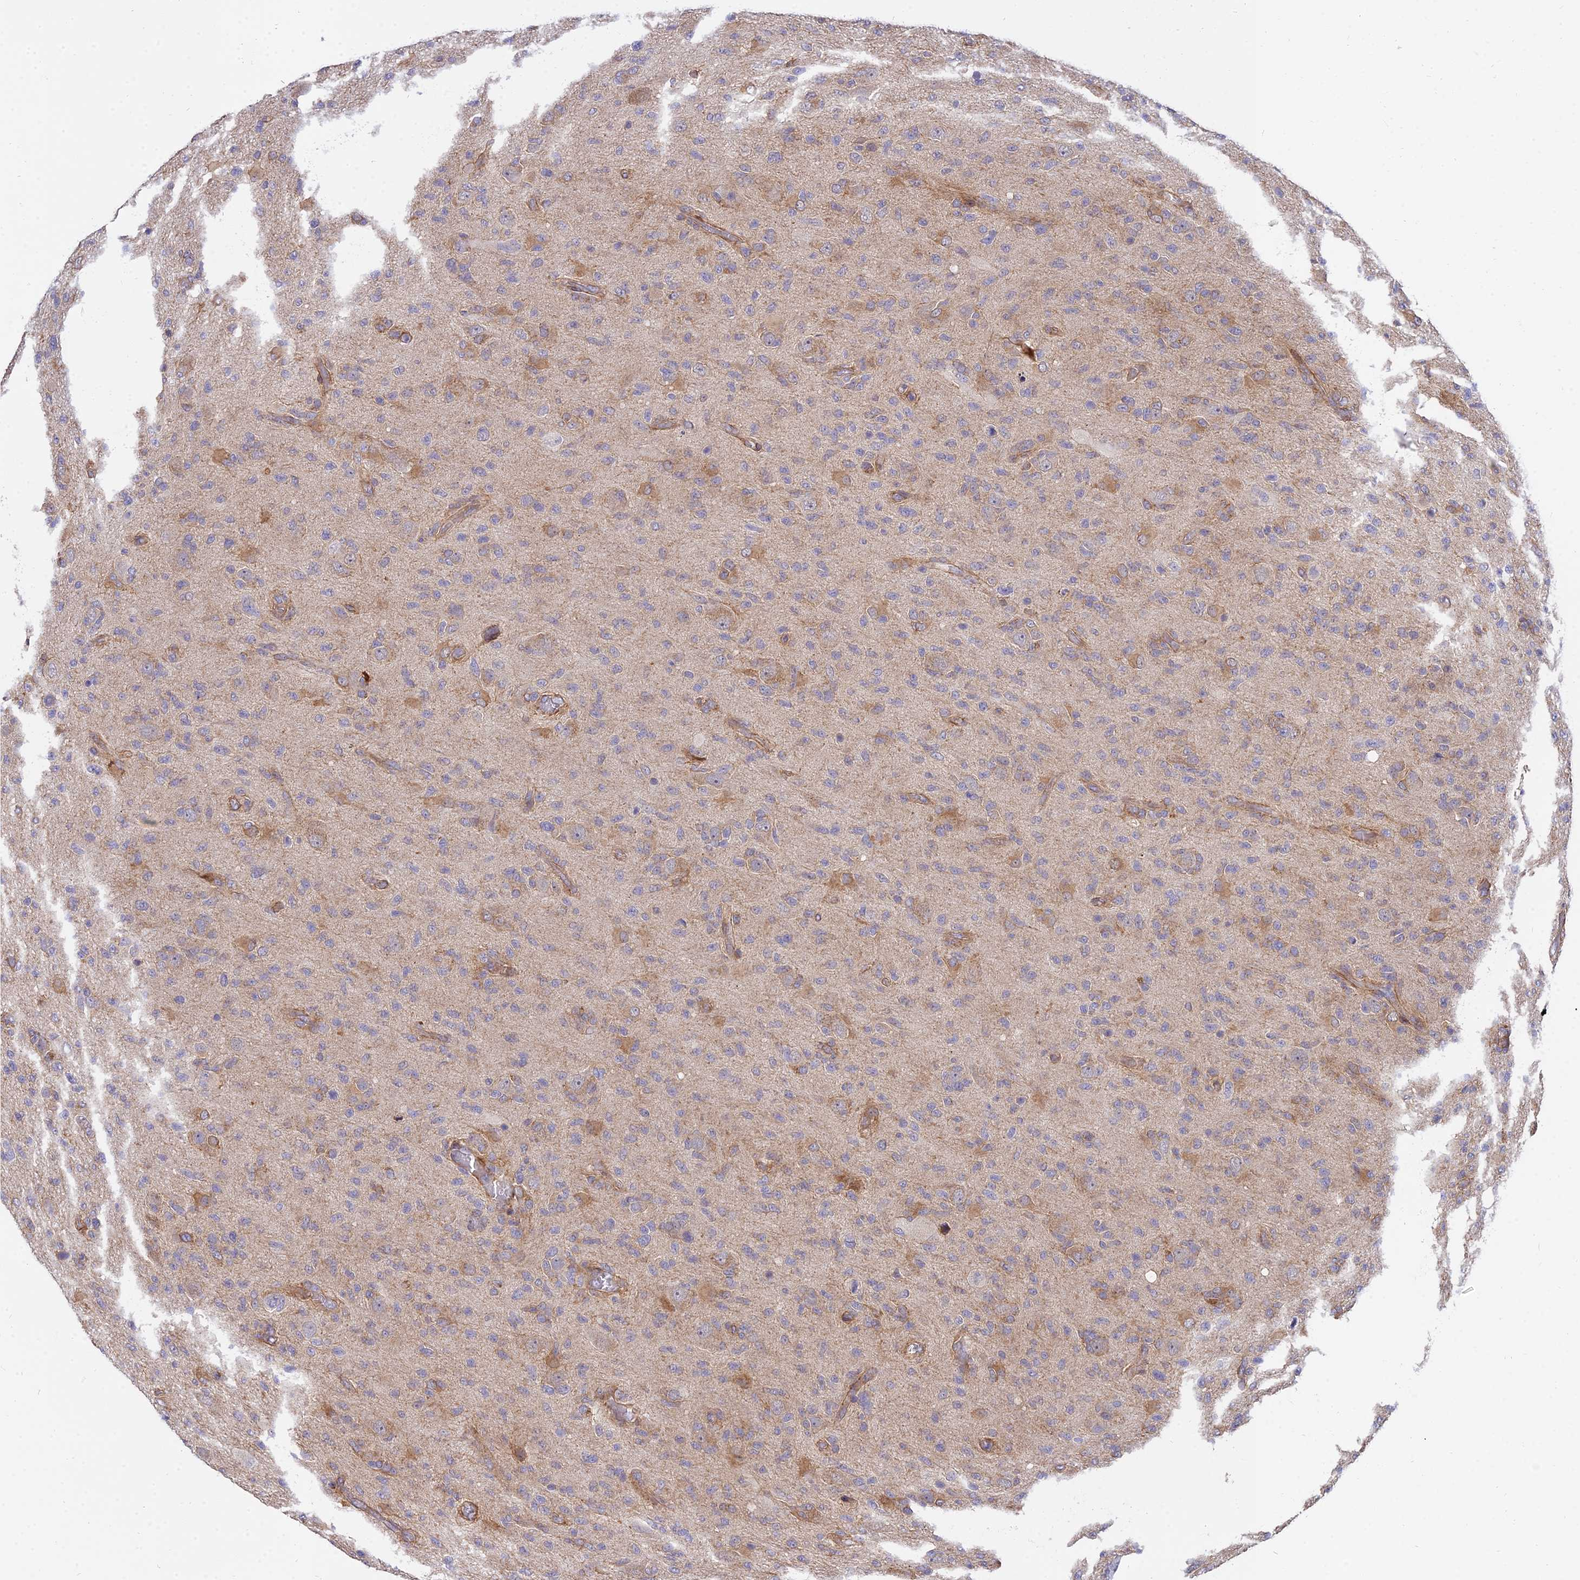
{"staining": {"intensity": "weak", "quantity": "<25%", "location": "cytoplasmic/membranous"}, "tissue": "glioma", "cell_type": "Tumor cells", "image_type": "cancer", "snomed": [{"axis": "morphology", "description": "Glioma, malignant, High grade"}, {"axis": "topography", "description": "Brain"}], "caption": "The photomicrograph demonstrates no significant positivity in tumor cells of malignant high-grade glioma.", "gene": "ARL8B", "patient": {"sex": "female", "age": 57}}